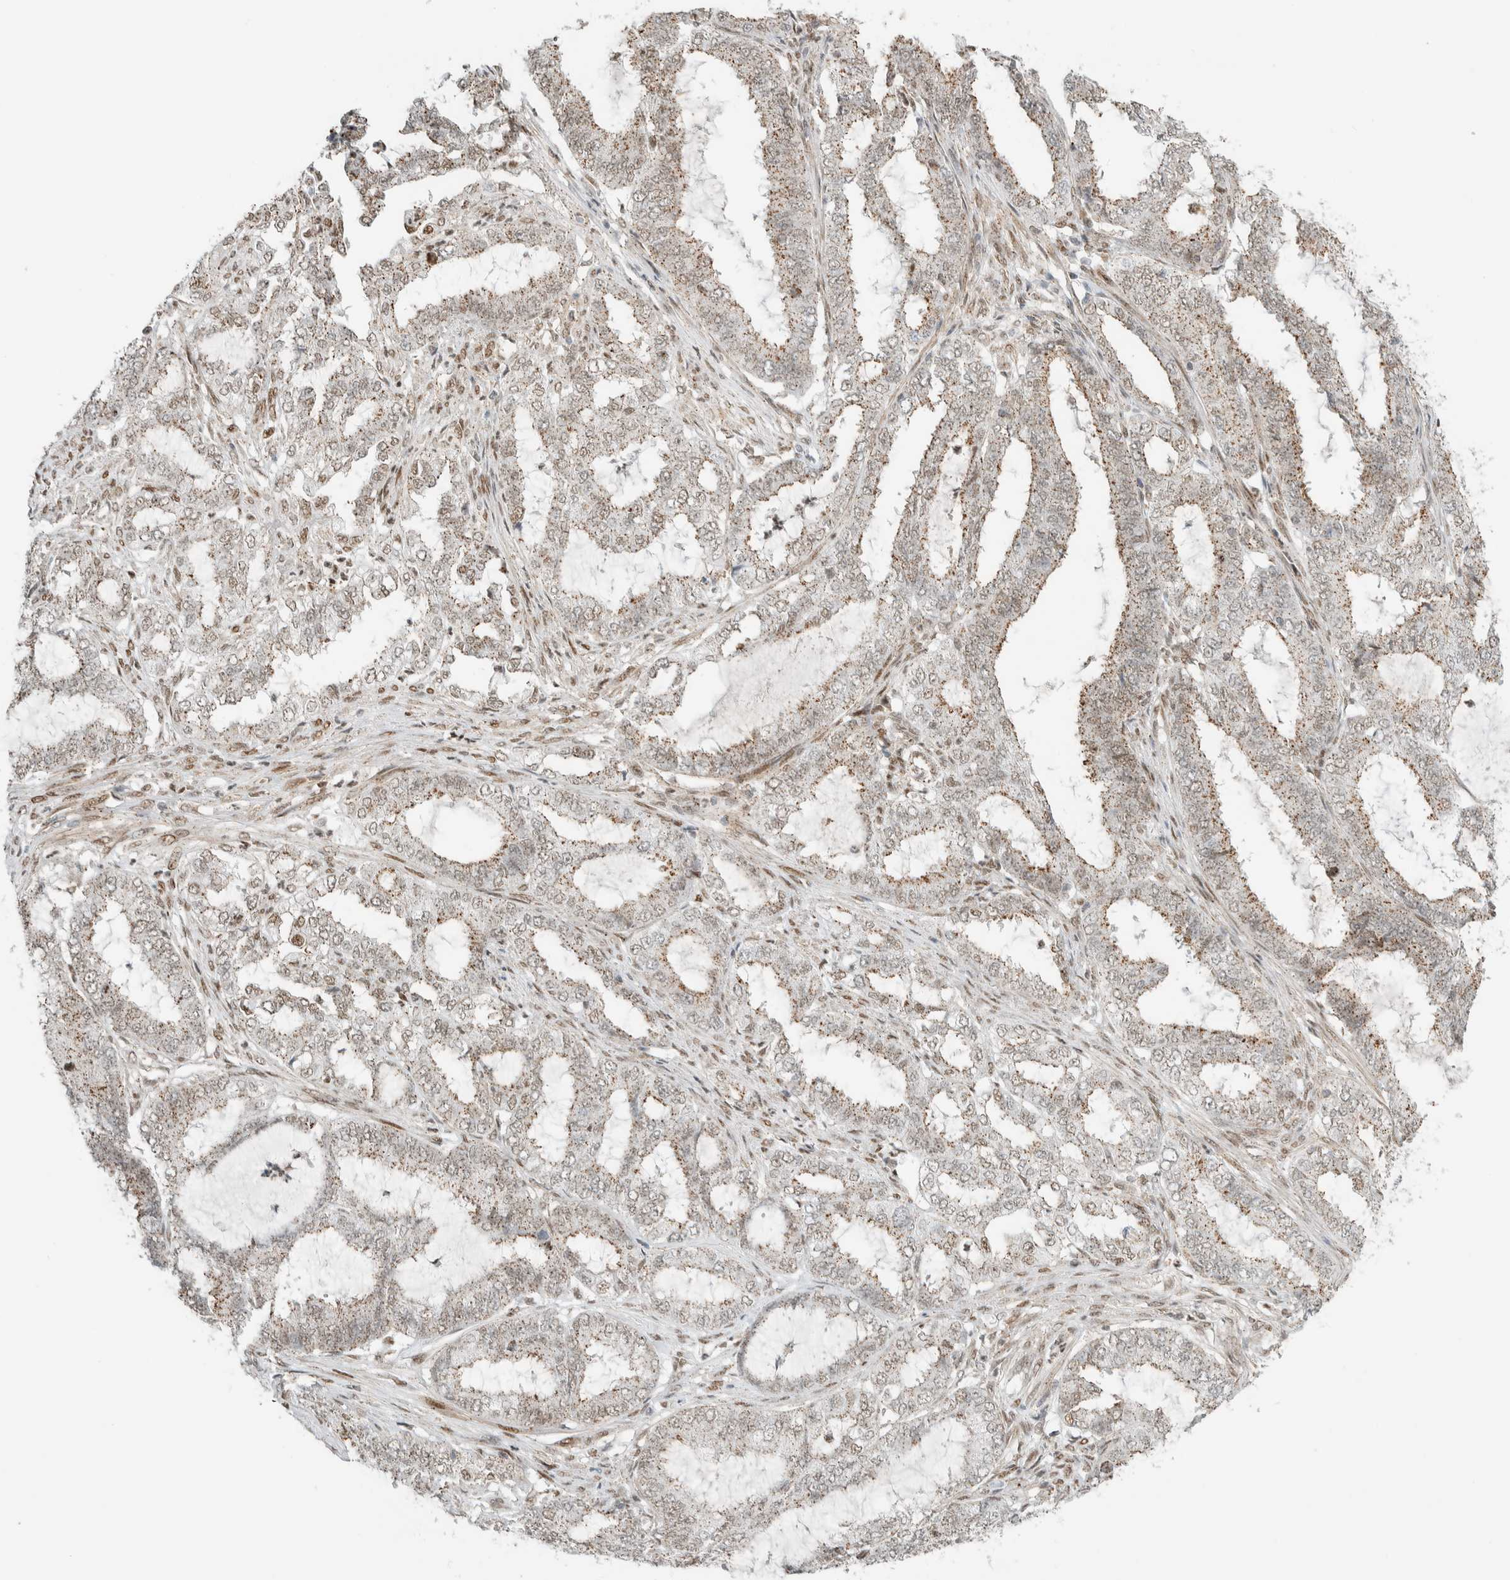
{"staining": {"intensity": "weak", "quantity": ">75%", "location": "cytoplasmic/membranous"}, "tissue": "endometrial cancer", "cell_type": "Tumor cells", "image_type": "cancer", "snomed": [{"axis": "morphology", "description": "Adenocarcinoma, NOS"}, {"axis": "topography", "description": "Endometrium"}], "caption": "Tumor cells exhibit low levels of weak cytoplasmic/membranous staining in about >75% of cells in human endometrial cancer.", "gene": "TFE3", "patient": {"sex": "female", "age": 51}}